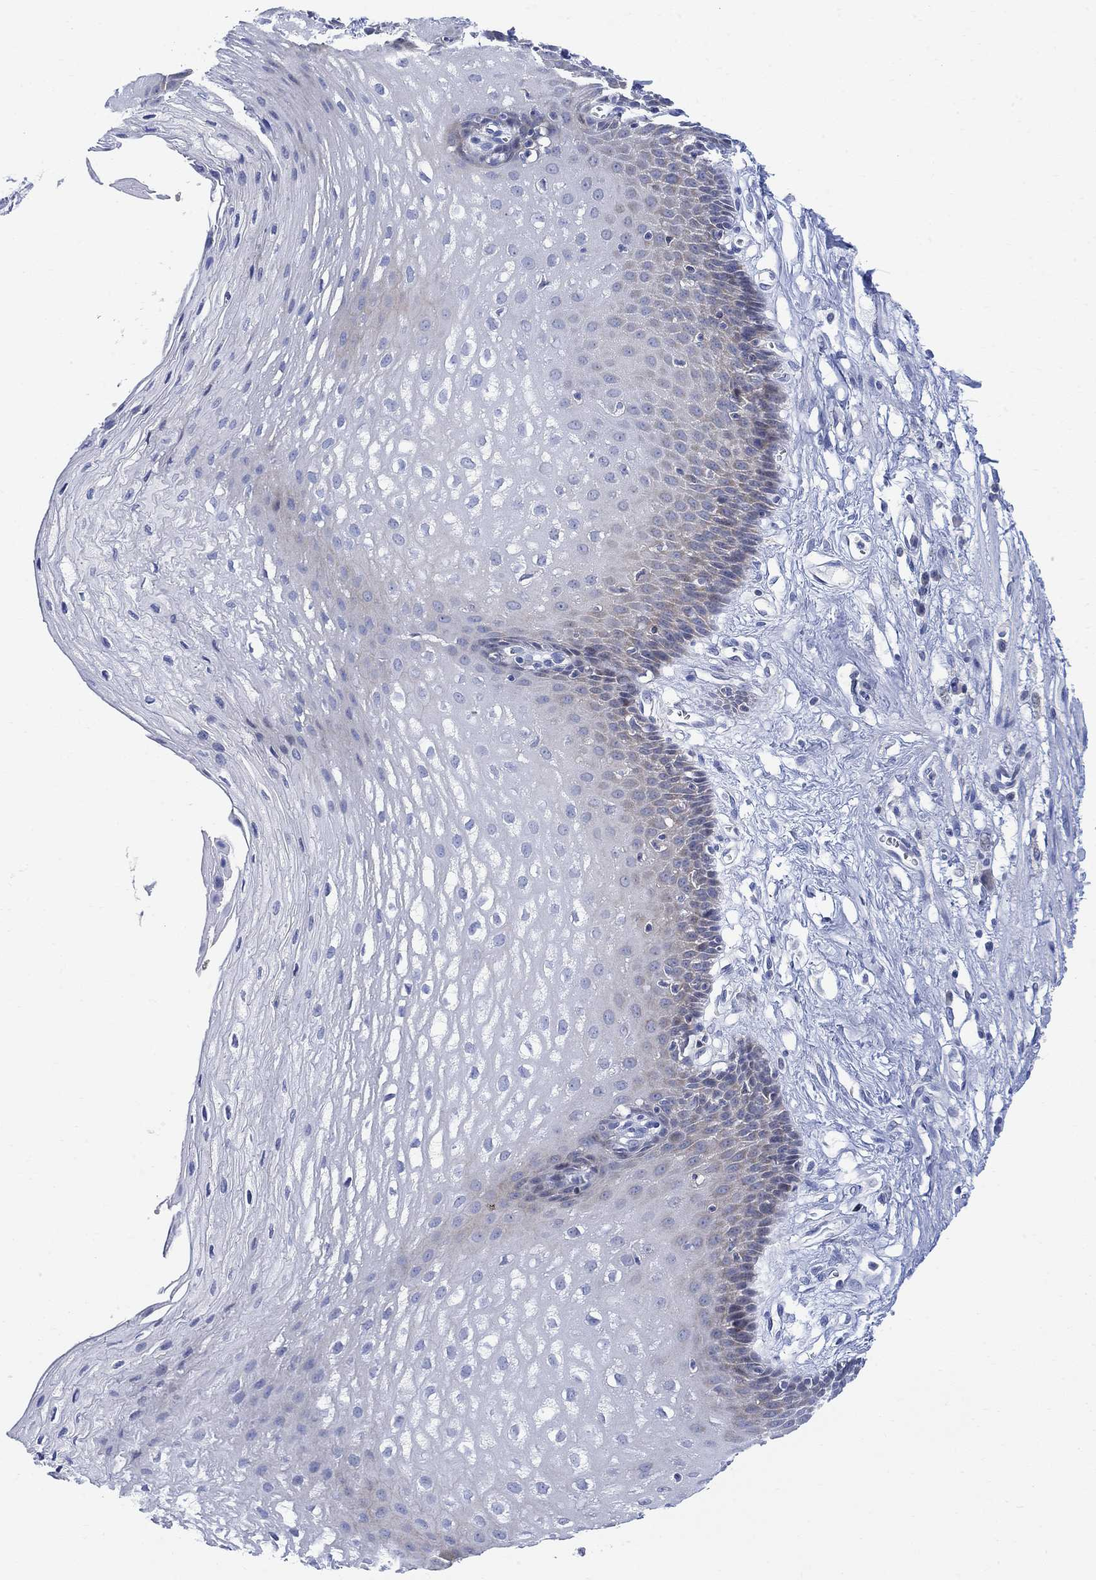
{"staining": {"intensity": "negative", "quantity": "none", "location": "none"}, "tissue": "esophagus", "cell_type": "Squamous epithelial cells", "image_type": "normal", "snomed": [{"axis": "morphology", "description": "Normal tissue, NOS"}, {"axis": "topography", "description": "Esophagus"}], "caption": "Immunohistochemistry photomicrograph of unremarkable esophagus stained for a protein (brown), which shows no staining in squamous epithelial cells.", "gene": "ARSK", "patient": {"sex": "male", "age": 72}}